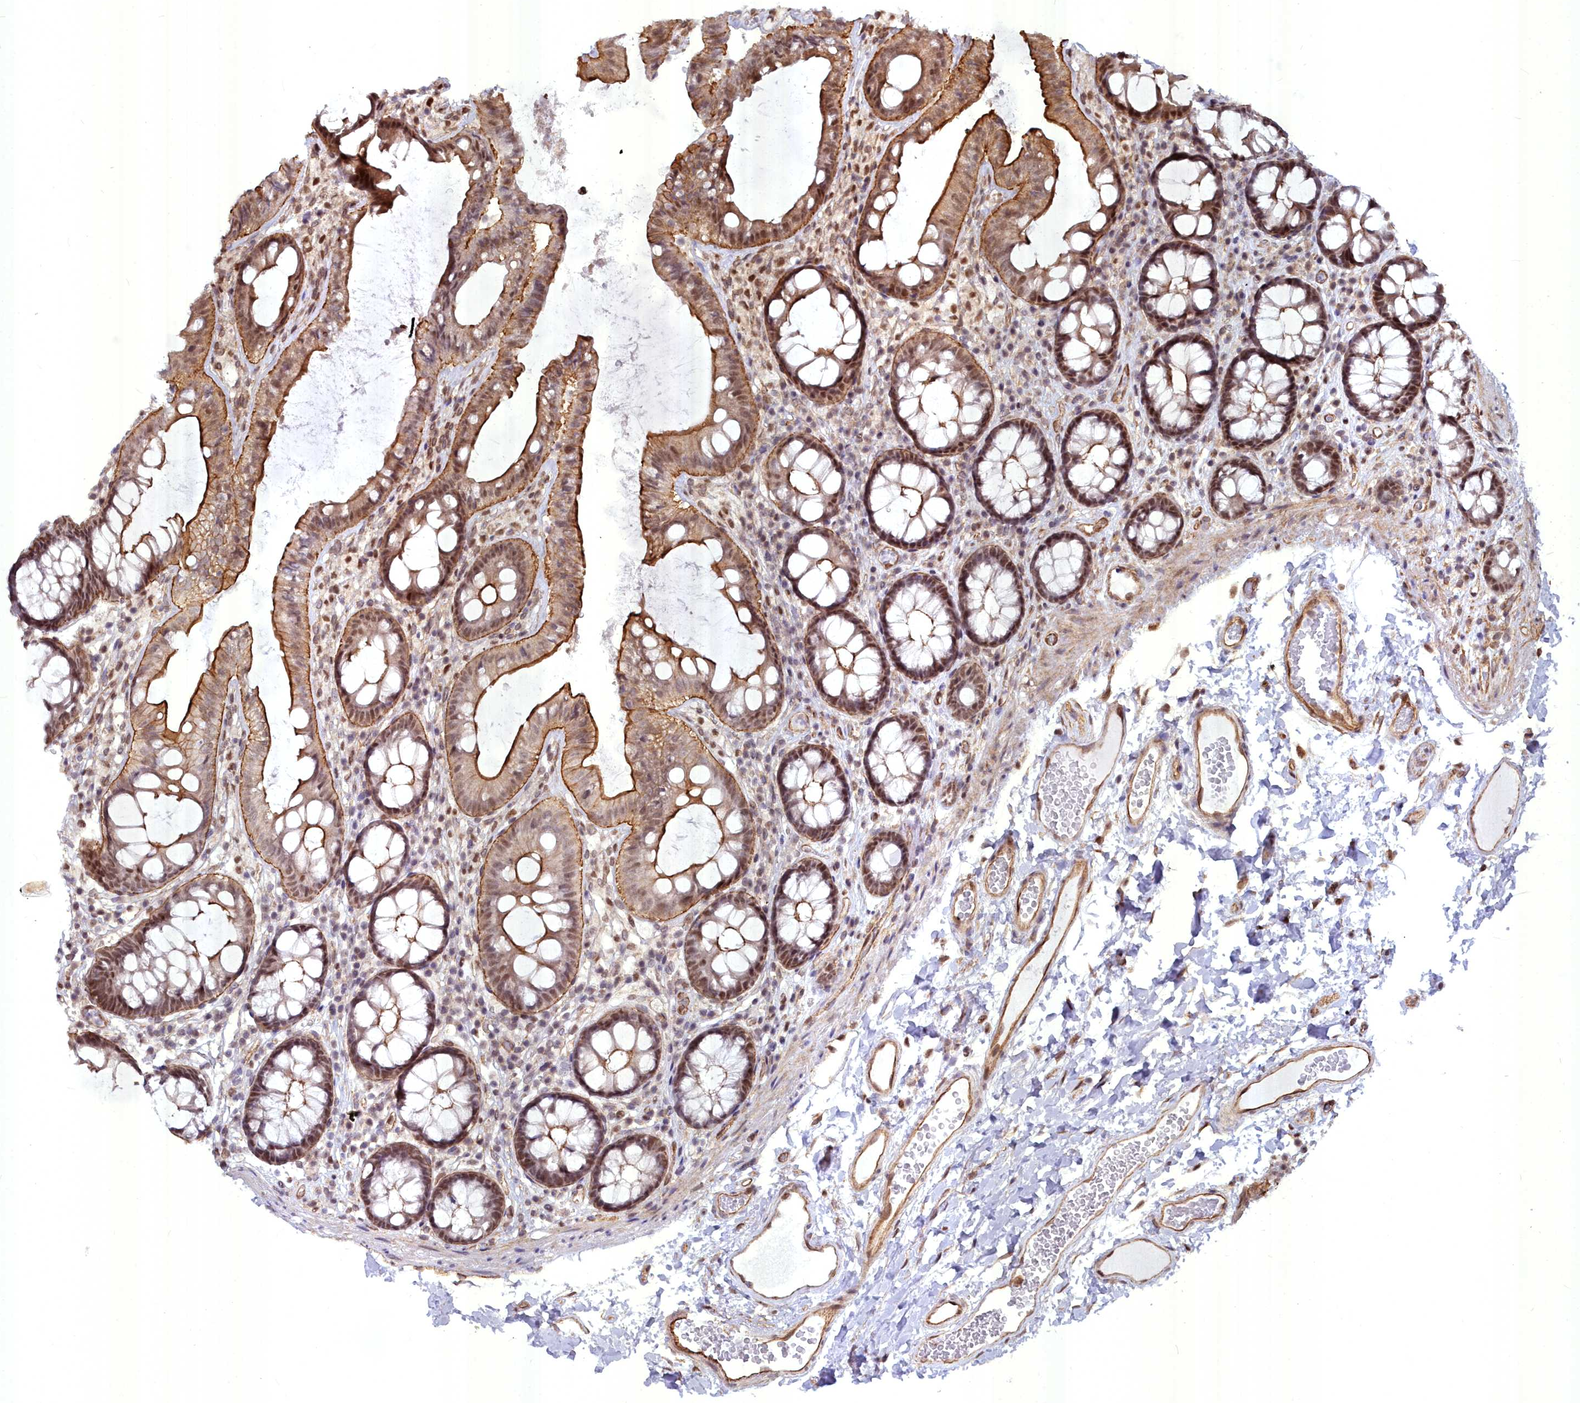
{"staining": {"intensity": "moderate", "quantity": ">75%", "location": "cytoplasmic/membranous,nuclear"}, "tissue": "colon", "cell_type": "Endothelial cells", "image_type": "normal", "snomed": [{"axis": "morphology", "description": "Normal tissue, NOS"}, {"axis": "topography", "description": "Colon"}], "caption": "Endothelial cells demonstrate medium levels of moderate cytoplasmic/membranous,nuclear expression in approximately >75% of cells in benign human colon. The staining was performed using DAB (3,3'-diaminobenzidine), with brown indicating positive protein expression. Nuclei are stained blue with hematoxylin.", "gene": "YJU2", "patient": {"sex": "male", "age": 84}}